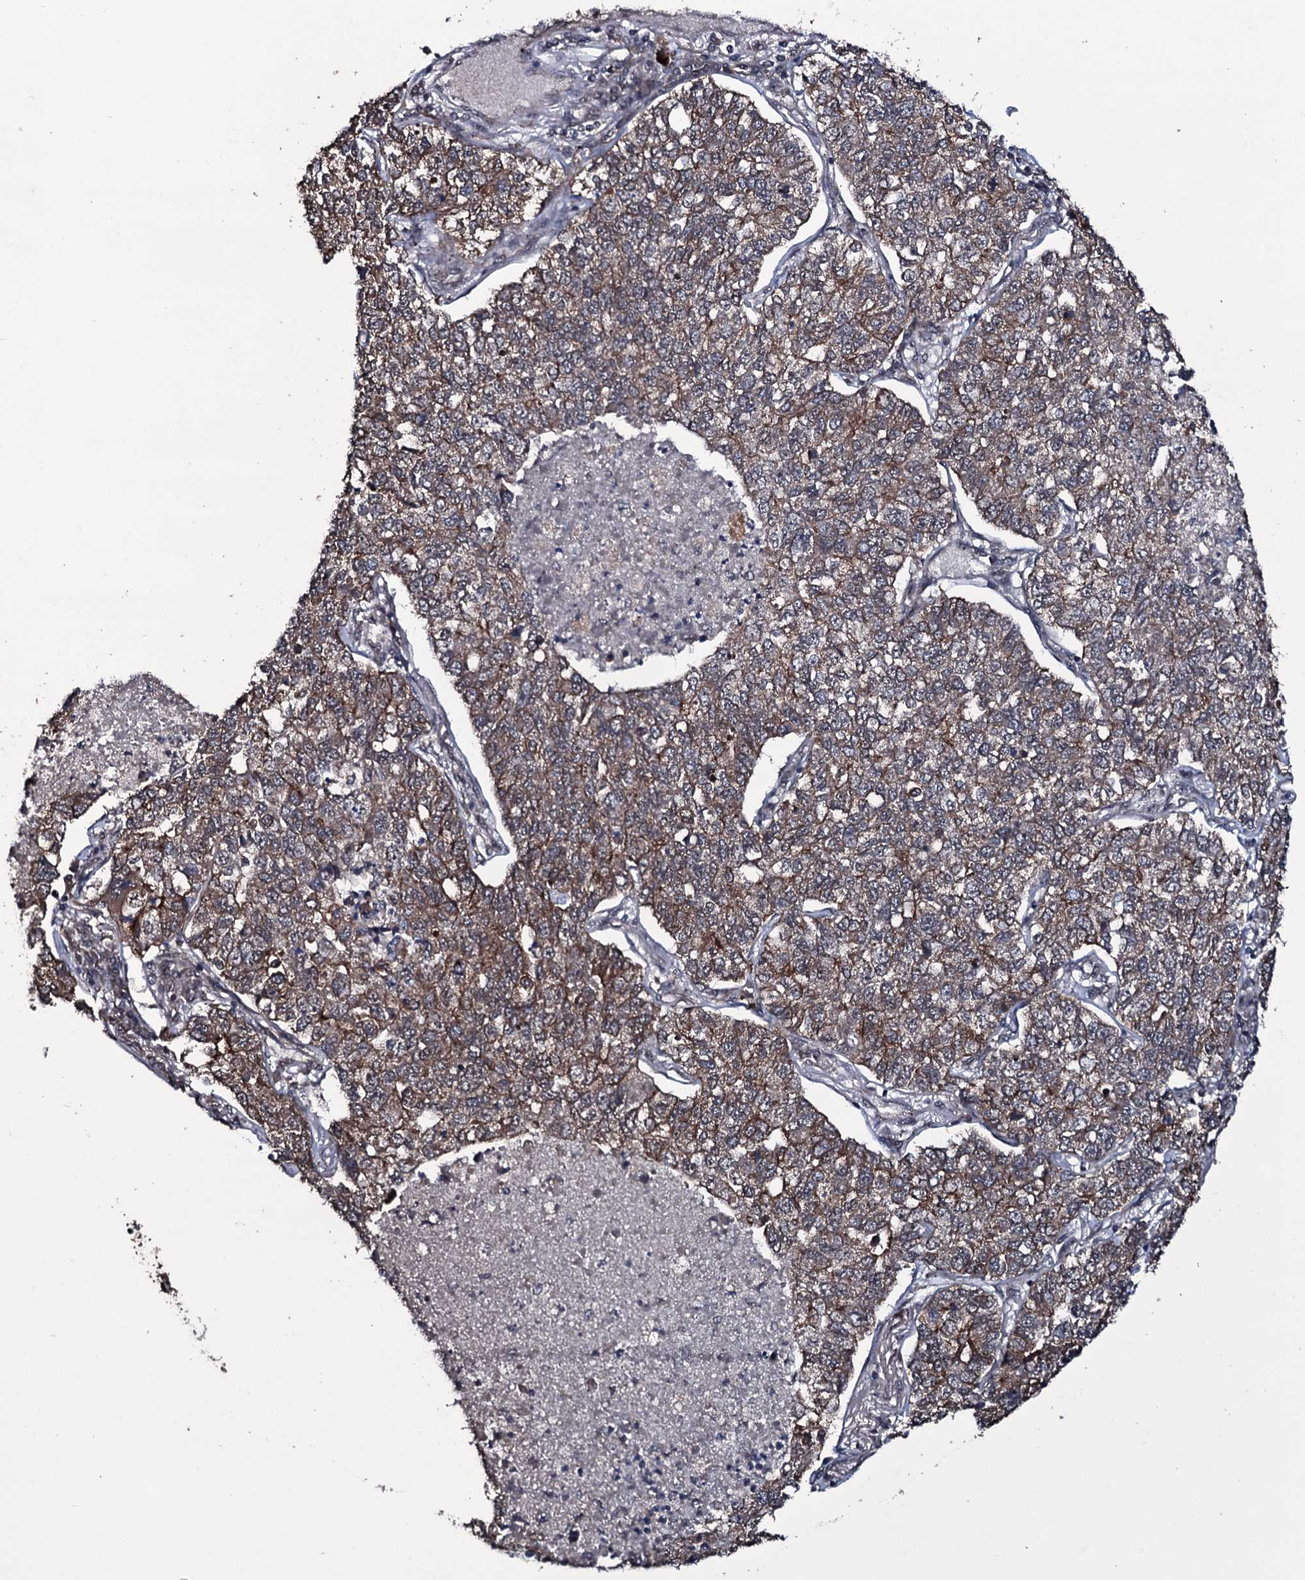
{"staining": {"intensity": "weak", "quantity": "25%-75%", "location": "cytoplasmic/membranous"}, "tissue": "lung cancer", "cell_type": "Tumor cells", "image_type": "cancer", "snomed": [{"axis": "morphology", "description": "Adenocarcinoma, NOS"}, {"axis": "topography", "description": "Lung"}], "caption": "Adenocarcinoma (lung) was stained to show a protein in brown. There is low levels of weak cytoplasmic/membranous expression in approximately 25%-75% of tumor cells. The protein of interest is stained brown, and the nuclei are stained in blue (DAB IHC with brightfield microscopy, high magnification).", "gene": "MRPS31", "patient": {"sex": "male", "age": 49}}